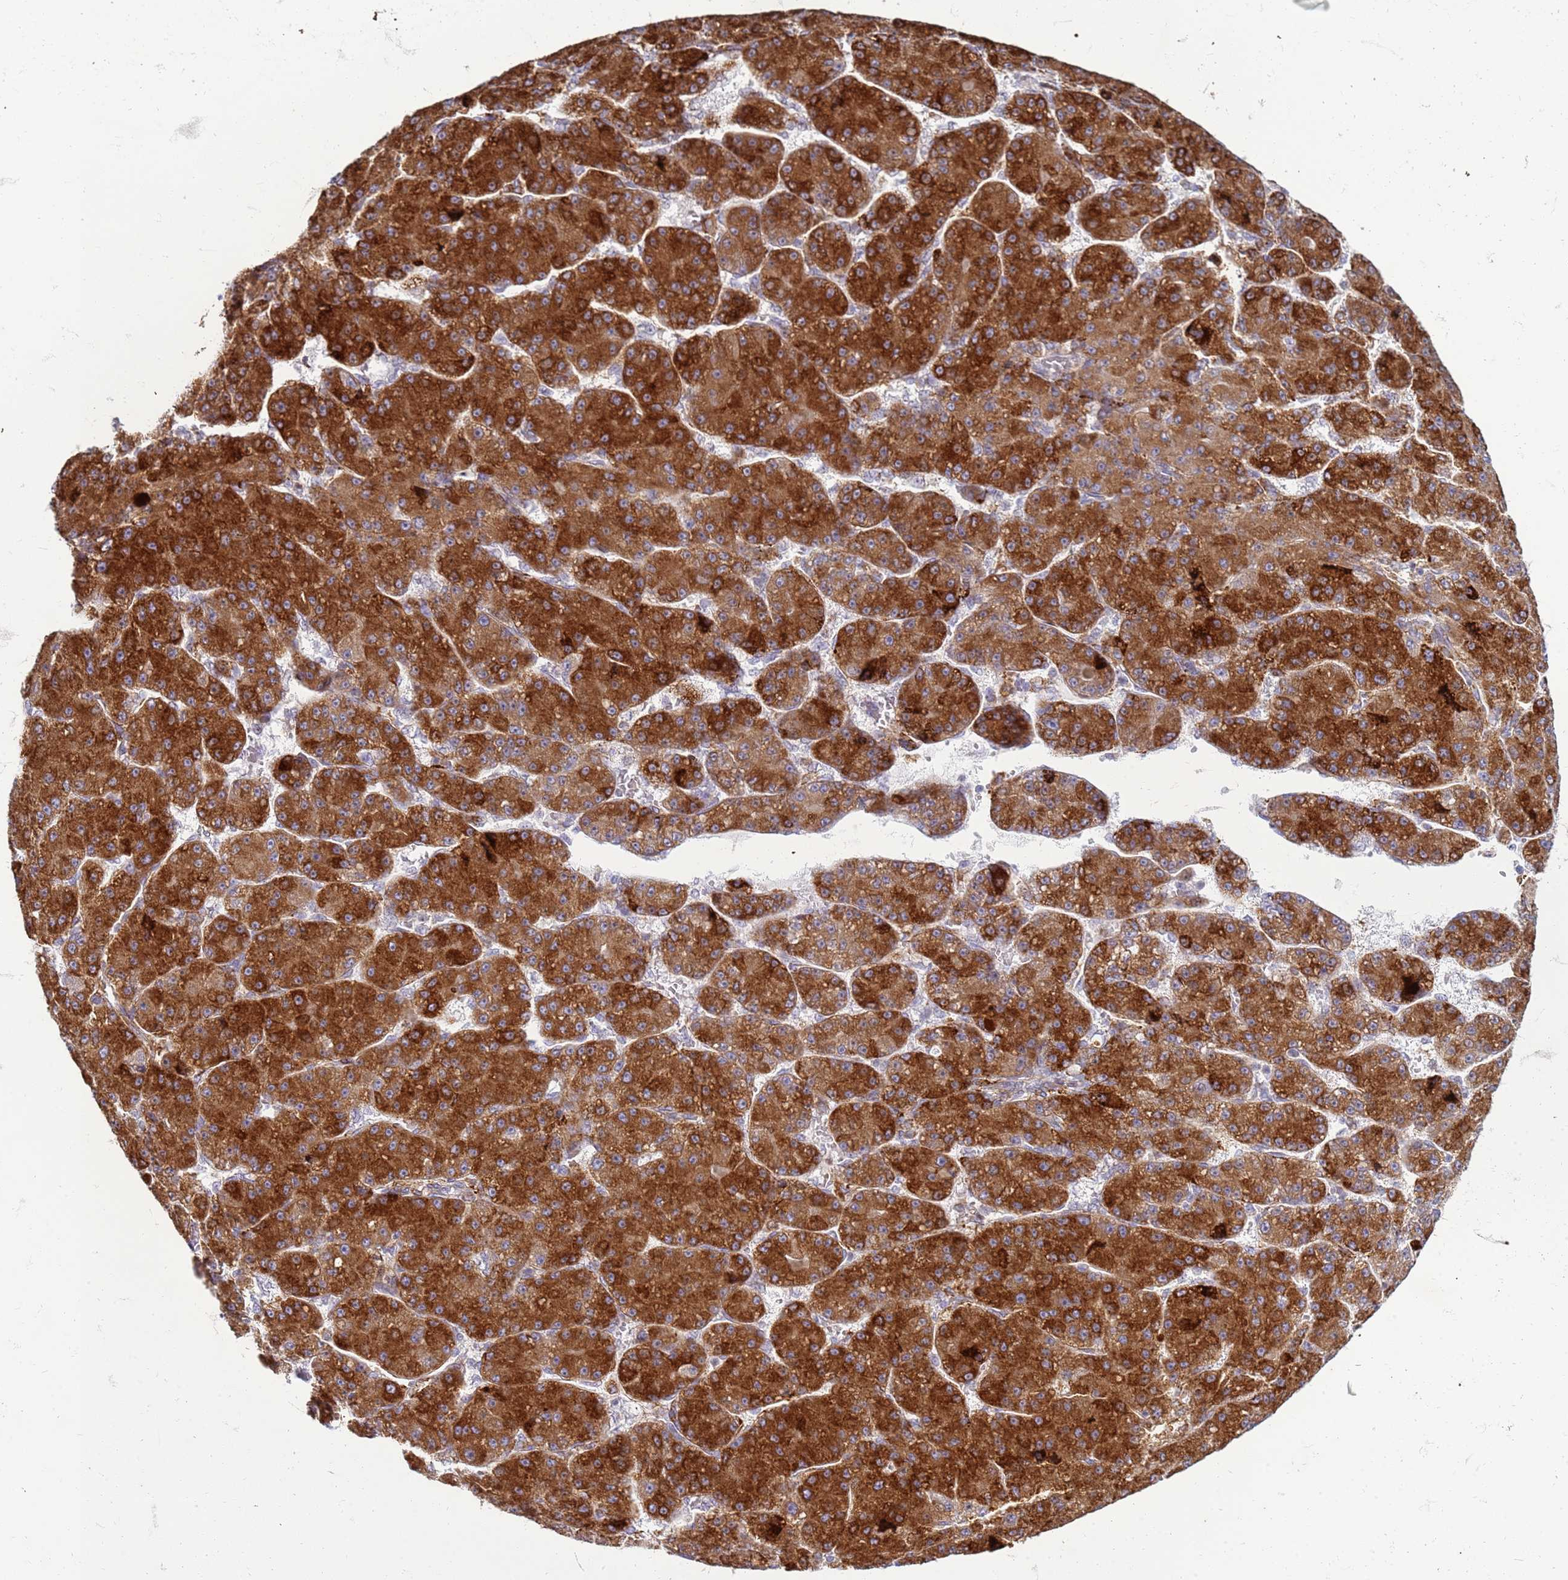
{"staining": {"intensity": "strong", "quantity": ">75%", "location": "cytoplasmic/membranous"}, "tissue": "liver cancer", "cell_type": "Tumor cells", "image_type": "cancer", "snomed": [{"axis": "morphology", "description": "Carcinoma, Hepatocellular, NOS"}, {"axis": "topography", "description": "Liver"}], "caption": "A brown stain labels strong cytoplasmic/membranous positivity of a protein in human liver cancer (hepatocellular carcinoma) tumor cells. The staining was performed using DAB (3,3'-diaminobenzidine), with brown indicating positive protein expression. Nuclei are stained blue with hematoxylin.", "gene": "PDK3", "patient": {"sex": "male", "age": 67}}